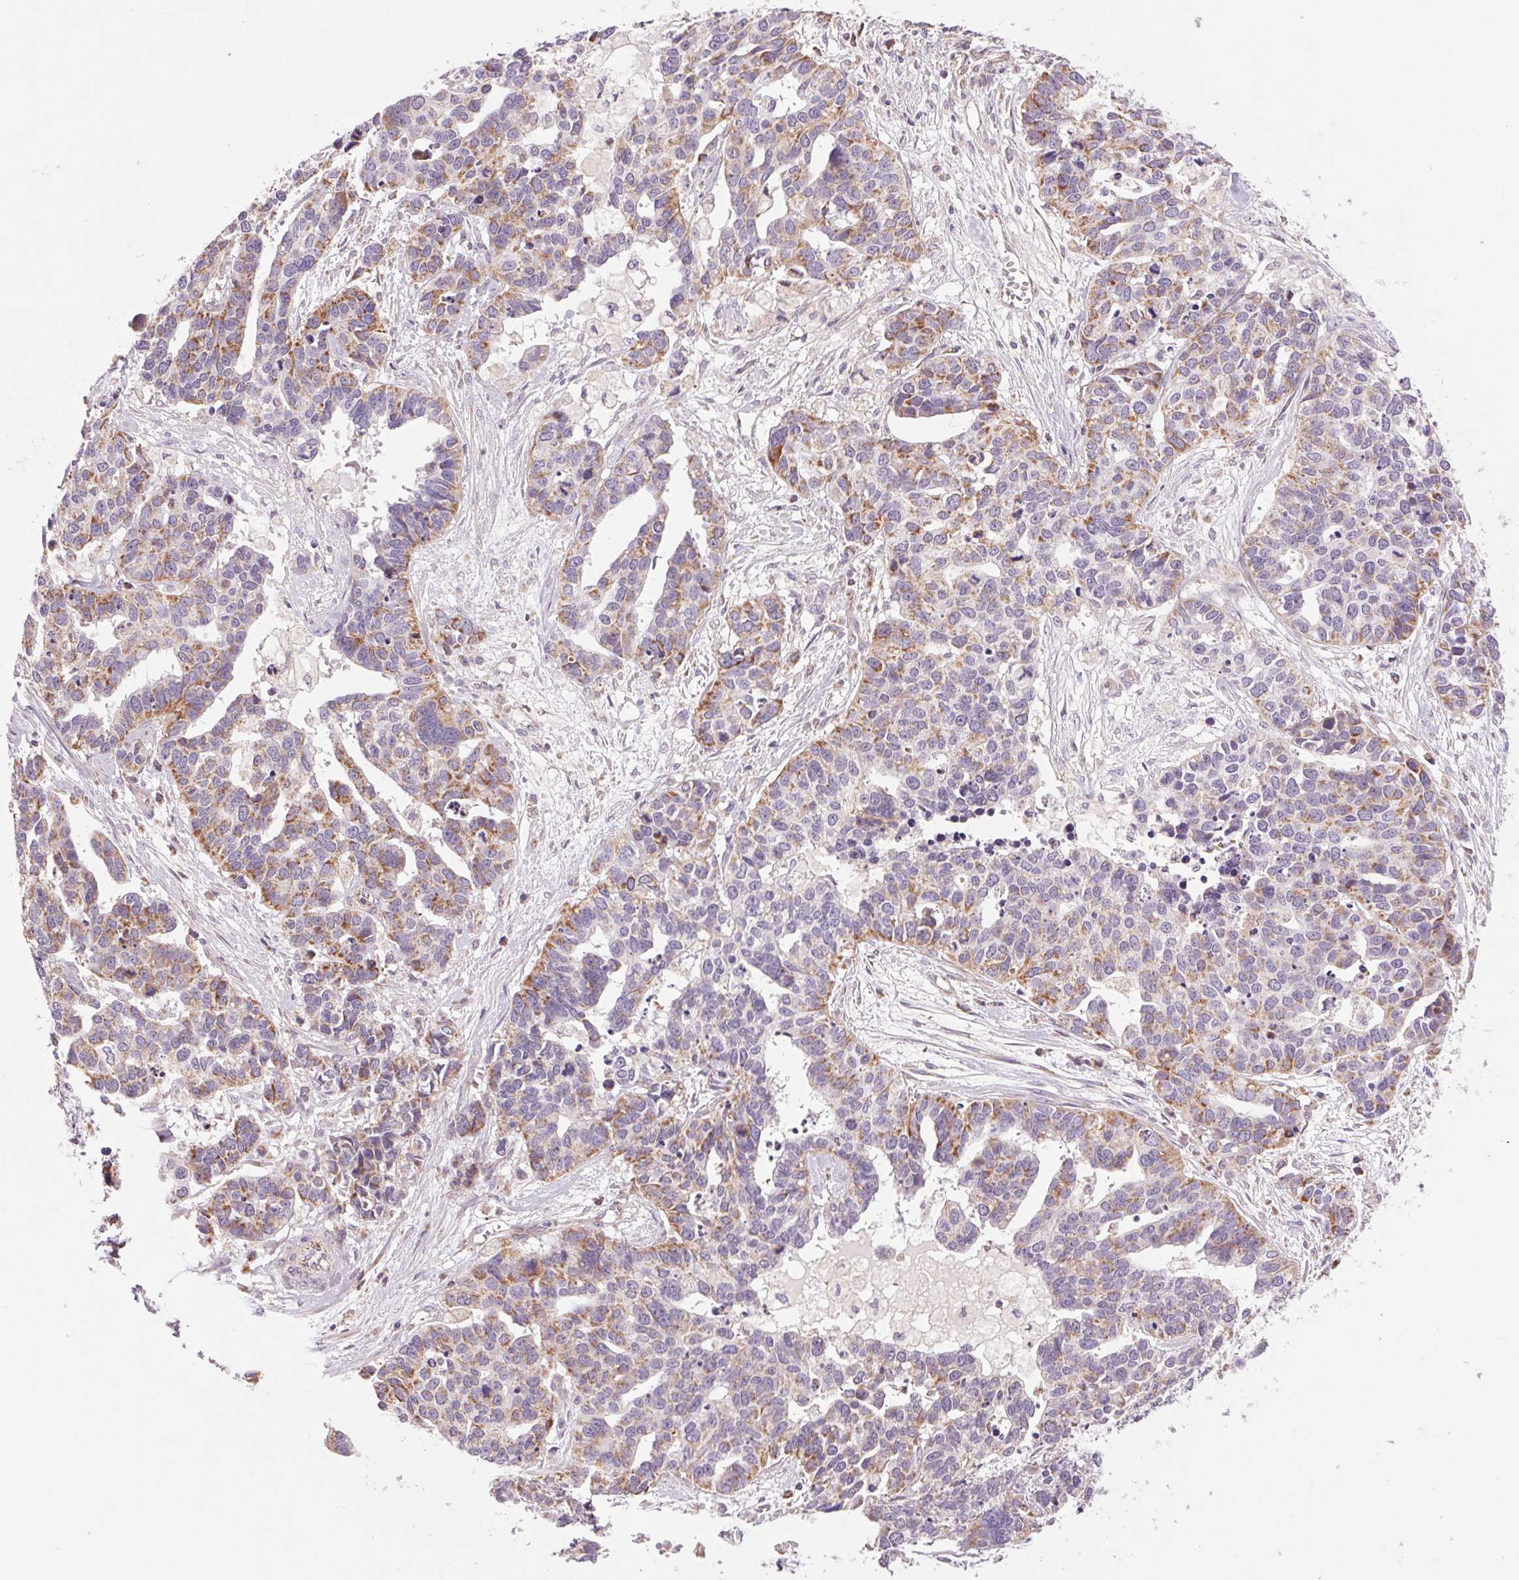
{"staining": {"intensity": "moderate", "quantity": "25%-75%", "location": "cytoplasmic/membranous"}, "tissue": "ovarian cancer", "cell_type": "Tumor cells", "image_type": "cancer", "snomed": [{"axis": "morphology", "description": "Carcinoma, endometroid"}, {"axis": "topography", "description": "Ovary"}], "caption": "A brown stain labels moderate cytoplasmic/membranous positivity of a protein in ovarian cancer tumor cells.", "gene": "COX6A1", "patient": {"sex": "female", "age": 65}}